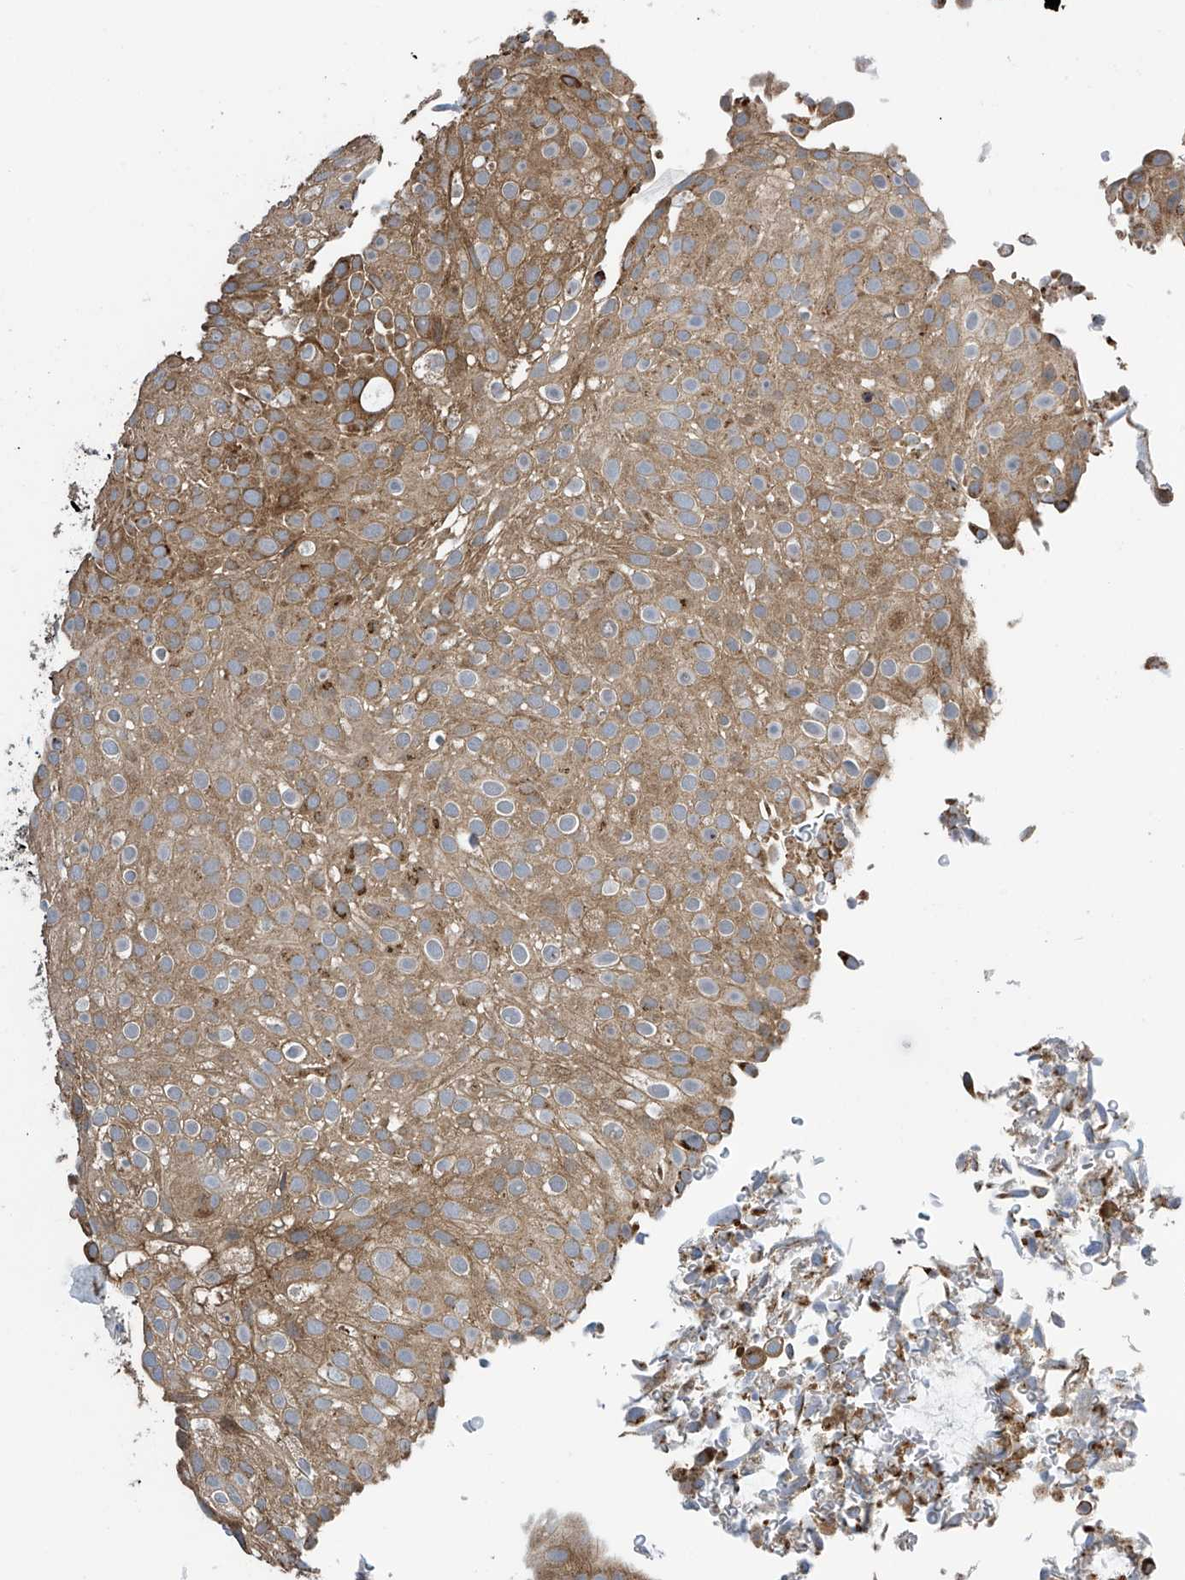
{"staining": {"intensity": "moderate", "quantity": ">75%", "location": "cytoplasmic/membranous"}, "tissue": "urothelial cancer", "cell_type": "Tumor cells", "image_type": "cancer", "snomed": [{"axis": "morphology", "description": "Urothelial carcinoma, Low grade"}, {"axis": "topography", "description": "Urinary bladder"}], "caption": "Immunohistochemistry photomicrograph of neoplastic tissue: urothelial carcinoma (low-grade) stained using IHC displays medium levels of moderate protein expression localized specifically in the cytoplasmic/membranous of tumor cells, appearing as a cytoplasmic/membranous brown color.", "gene": "PNPT1", "patient": {"sex": "male", "age": 78}}